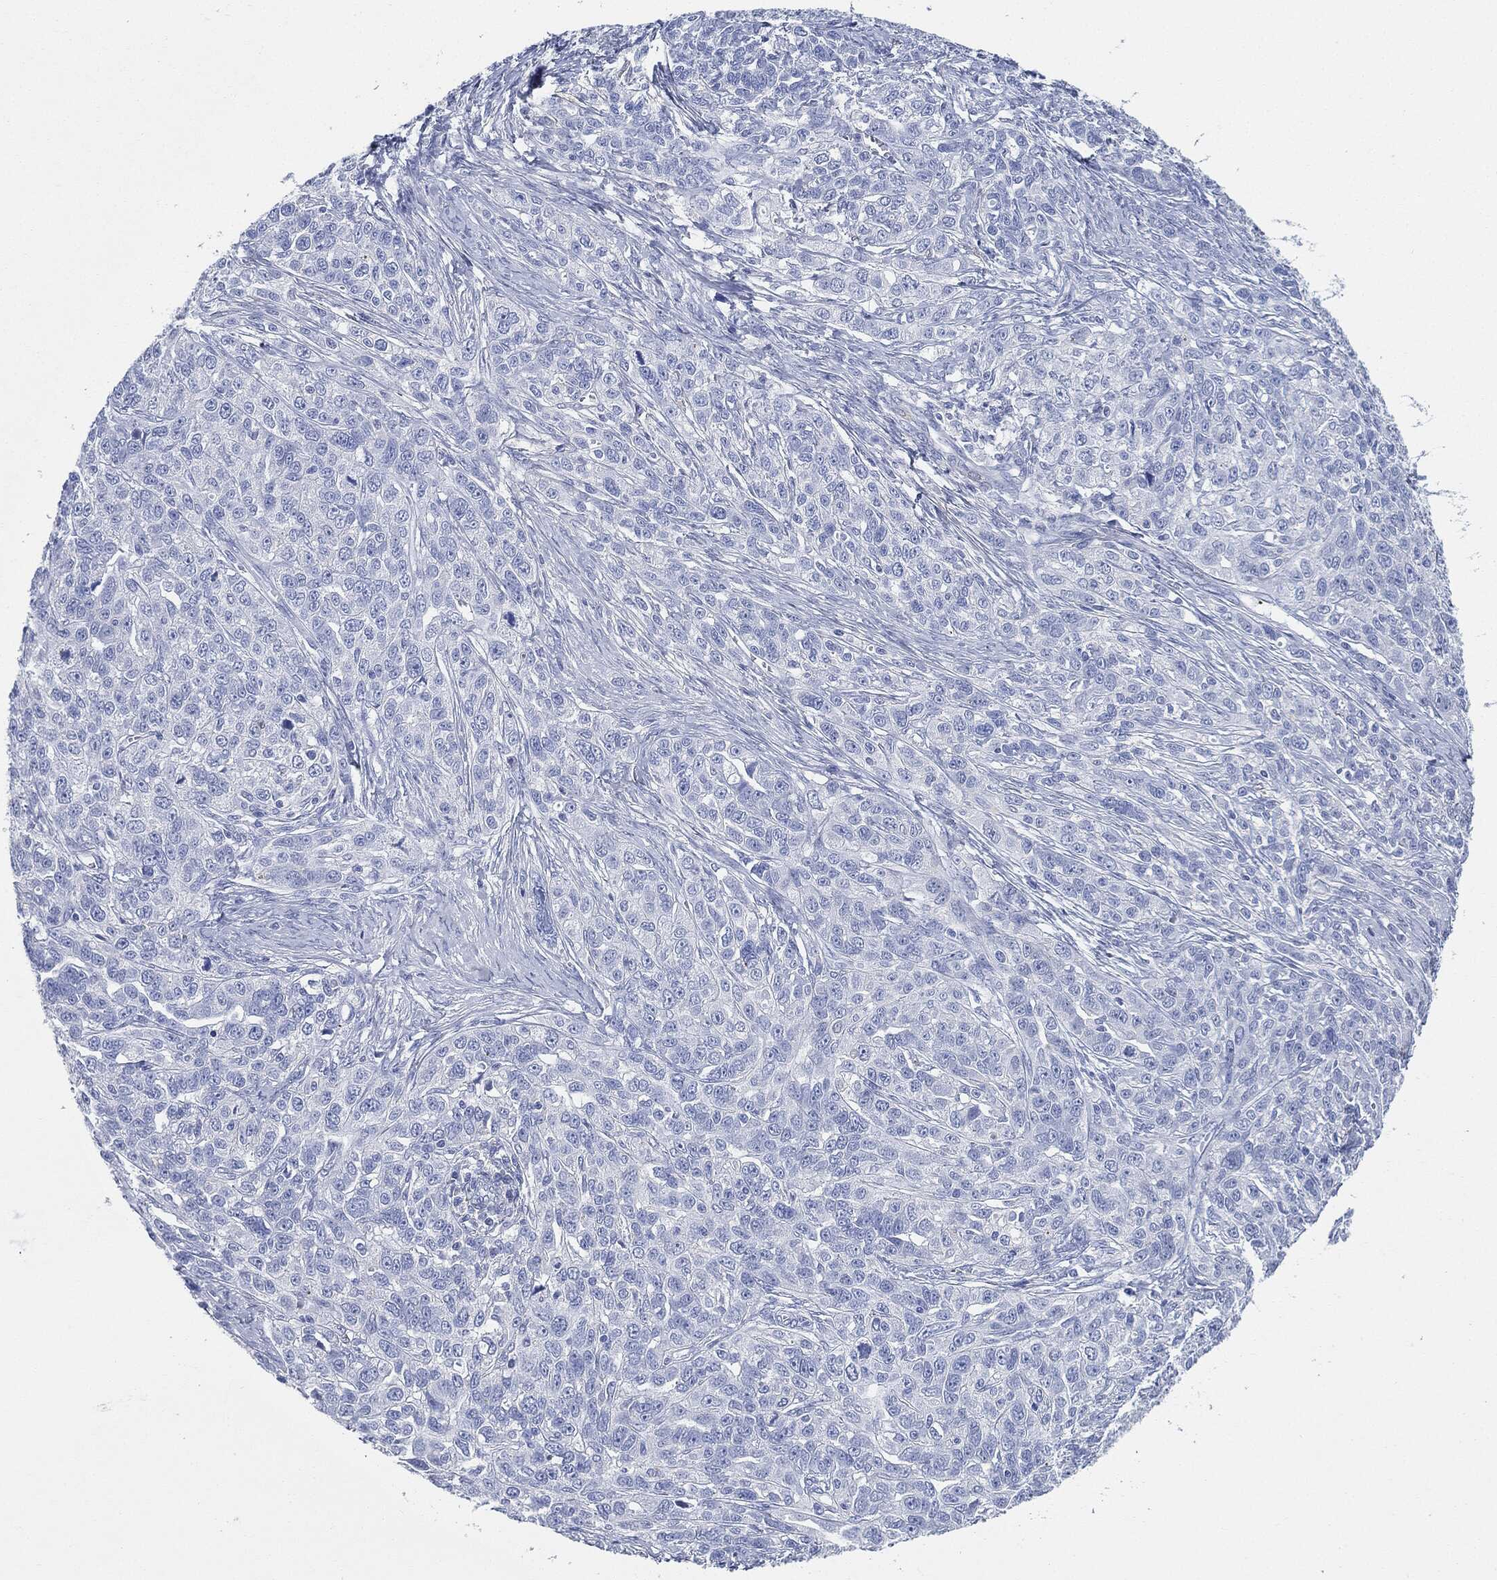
{"staining": {"intensity": "negative", "quantity": "none", "location": "none"}, "tissue": "ovarian cancer", "cell_type": "Tumor cells", "image_type": "cancer", "snomed": [{"axis": "morphology", "description": "Cystadenocarcinoma, serous, NOS"}, {"axis": "topography", "description": "Ovary"}], "caption": "Protein analysis of ovarian serous cystadenocarcinoma exhibits no significant positivity in tumor cells. Nuclei are stained in blue.", "gene": "TAGLN", "patient": {"sex": "female", "age": 71}}